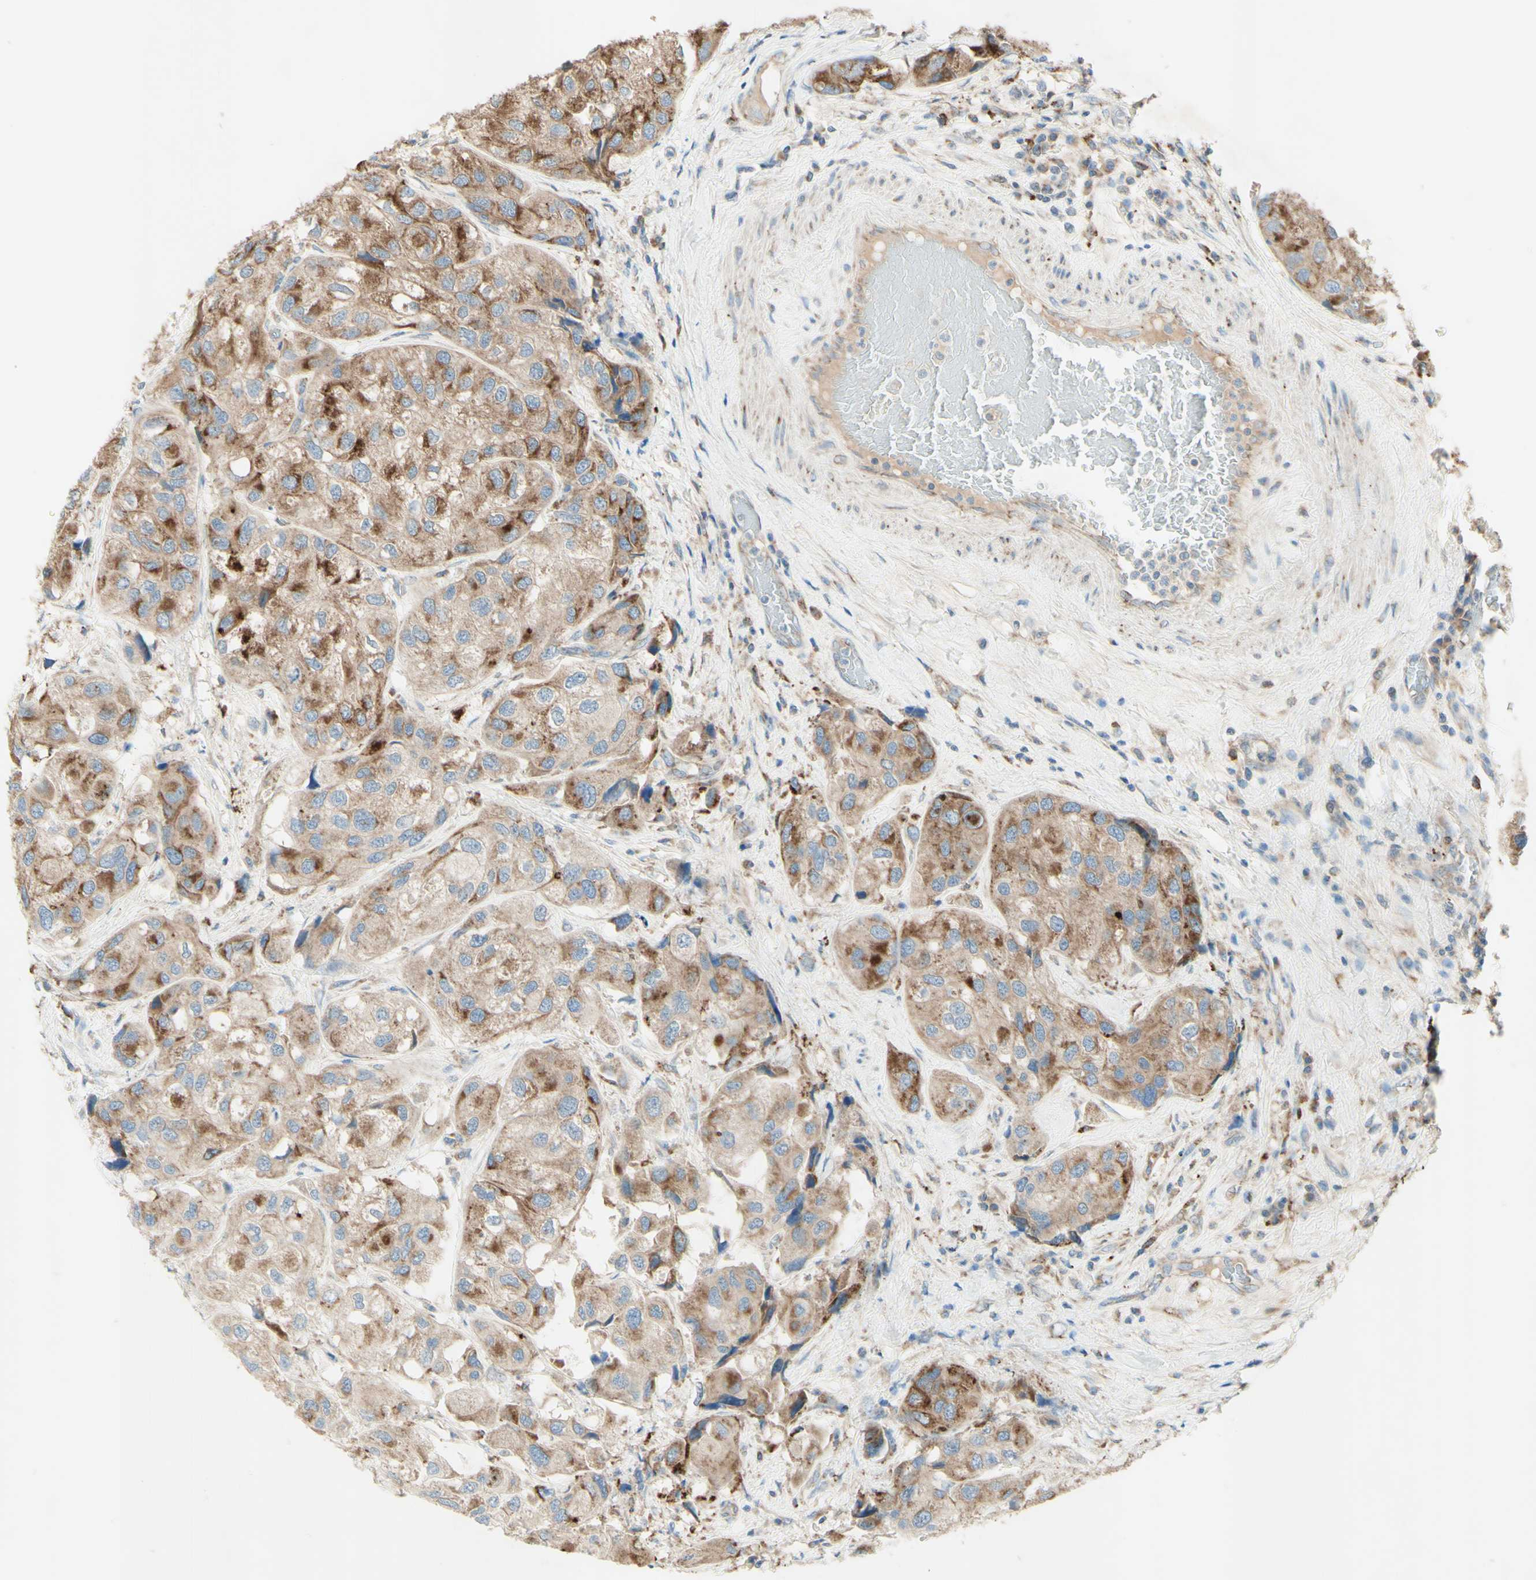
{"staining": {"intensity": "moderate", "quantity": ">75%", "location": "cytoplasmic/membranous"}, "tissue": "urothelial cancer", "cell_type": "Tumor cells", "image_type": "cancer", "snomed": [{"axis": "morphology", "description": "Urothelial carcinoma, High grade"}, {"axis": "topography", "description": "Urinary bladder"}], "caption": "Brown immunohistochemical staining in human urothelial cancer demonstrates moderate cytoplasmic/membranous positivity in approximately >75% of tumor cells.", "gene": "ARMC10", "patient": {"sex": "female", "age": 64}}